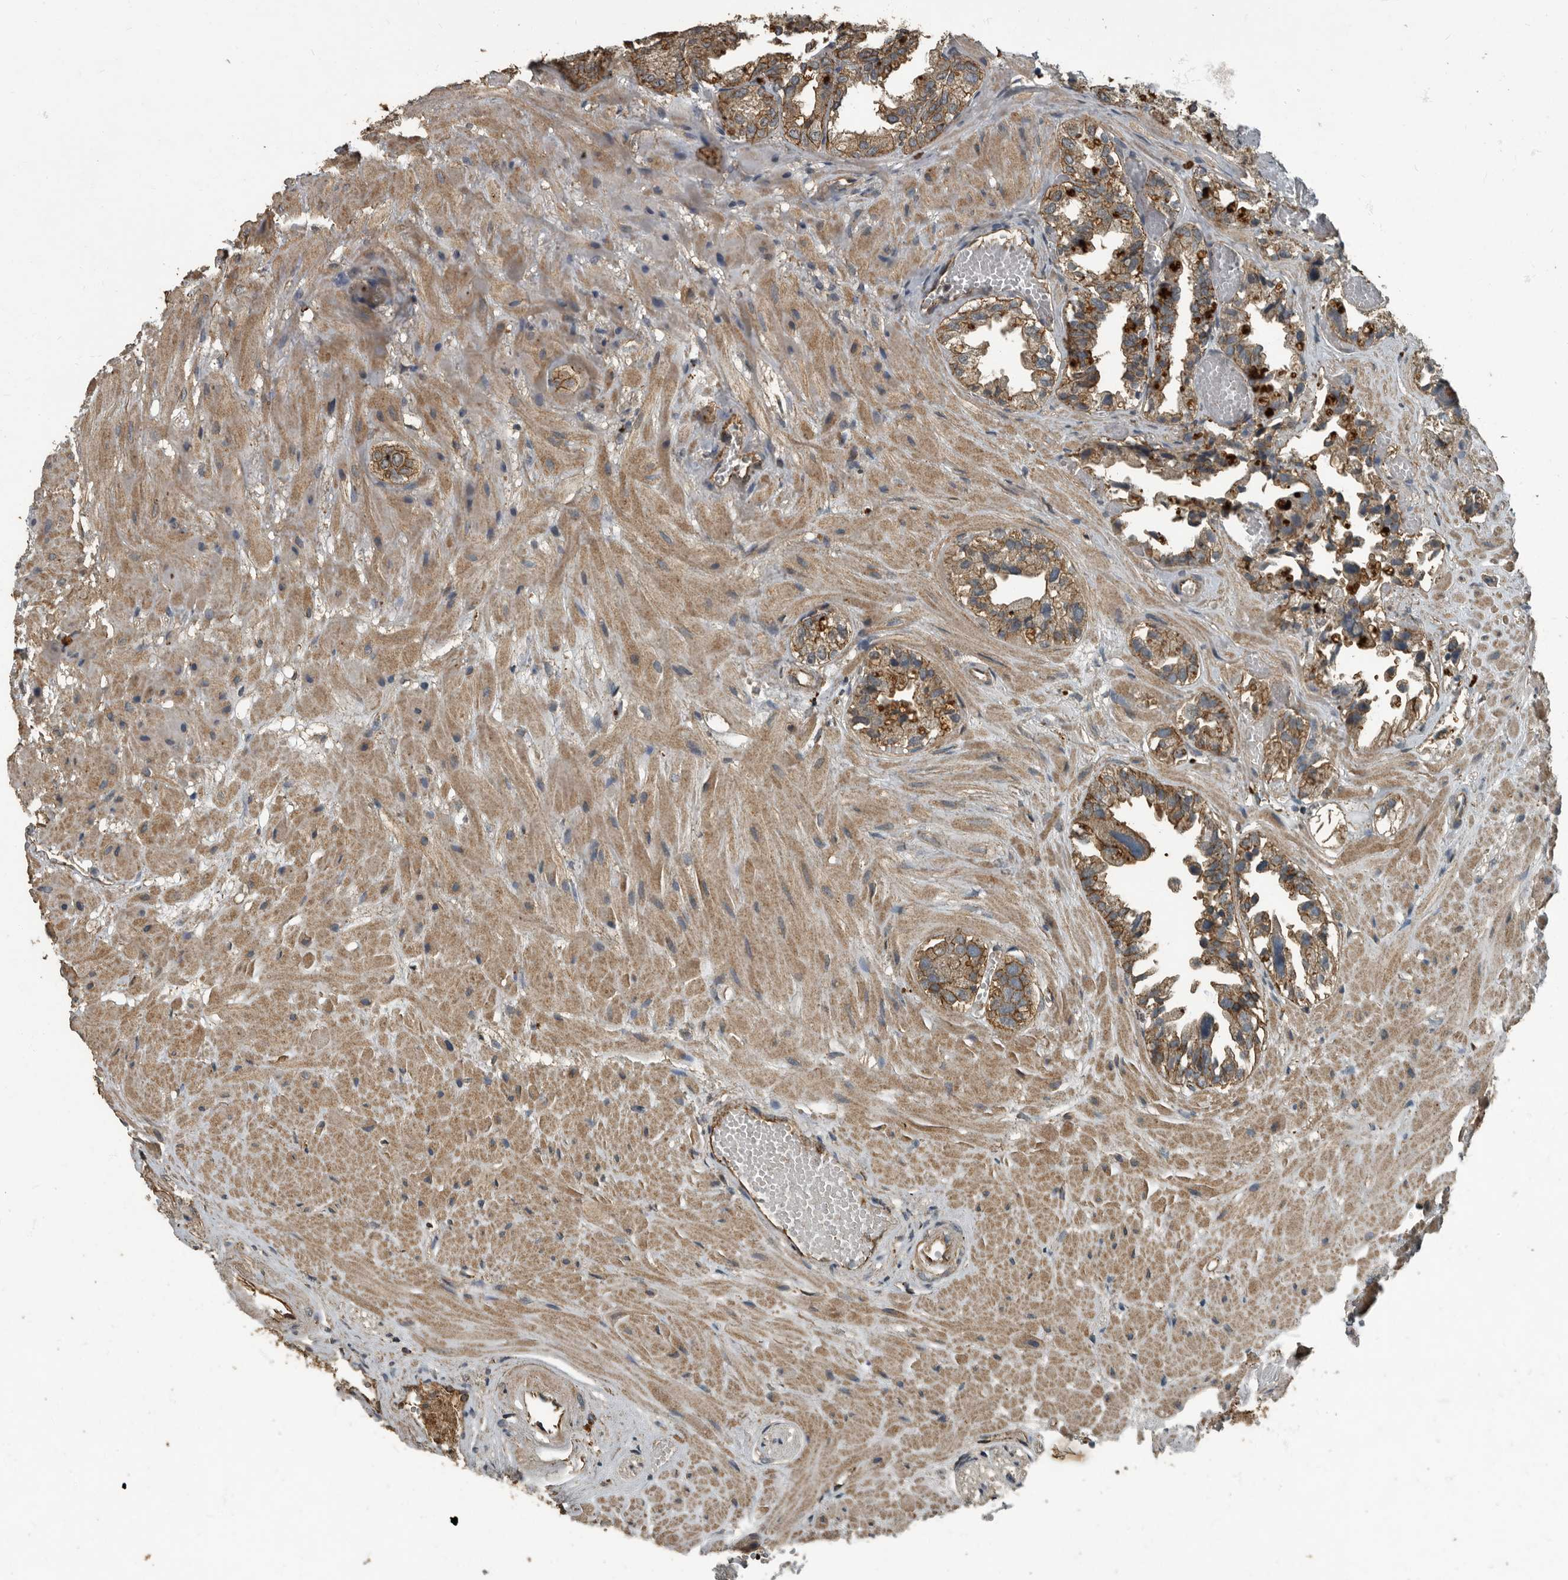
{"staining": {"intensity": "moderate", "quantity": ">75%", "location": "cytoplasmic/membranous"}, "tissue": "seminal vesicle", "cell_type": "Glandular cells", "image_type": "normal", "snomed": [{"axis": "morphology", "description": "Normal tissue, NOS"}, {"axis": "topography", "description": "Prostate"}, {"axis": "topography", "description": "Seminal veicle"}], "caption": "A high-resolution histopathology image shows immunohistochemistry staining of benign seminal vesicle, which exhibits moderate cytoplasmic/membranous expression in about >75% of glandular cells.", "gene": "IL15RA", "patient": {"sex": "male", "age": 51}}